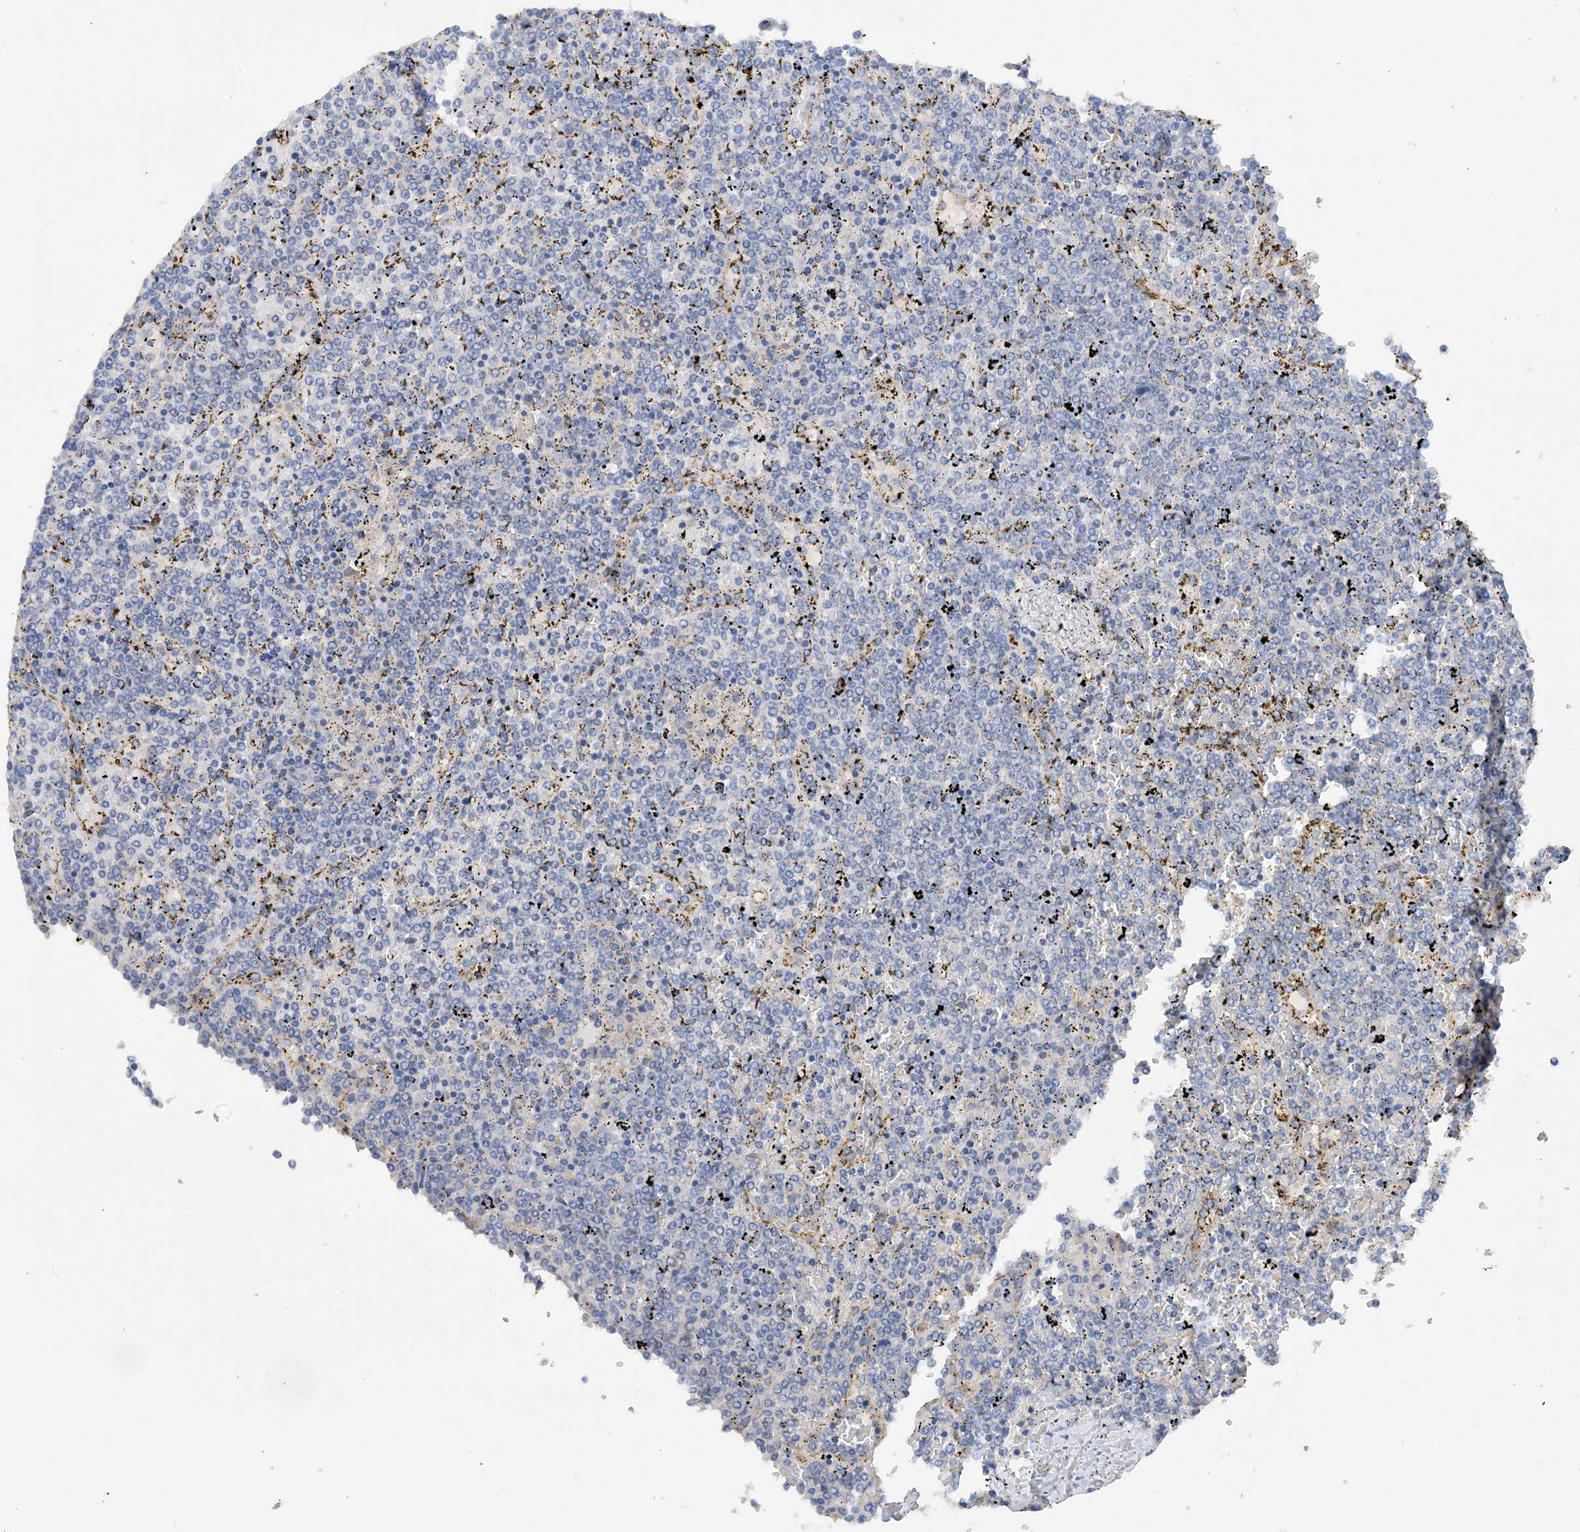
{"staining": {"intensity": "negative", "quantity": "none", "location": "none"}, "tissue": "lymphoma", "cell_type": "Tumor cells", "image_type": "cancer", "snomed": [{"axis": "morphology", "description": "Malignant lymphoma, non-Hodgkin's type, Low grade"}, {"axis": "topography", "description": "Spleen"}], "caption": "Immunohistochemistry of low-grade malignant lymphoma, non-Hodgkin's type exhibits no expression in tumor cells. (Immunohistochemistry, brightfield microscopy, high magnification).", "gene": "SLC5A11", "patient": {"sex": "female", "age": 19}}